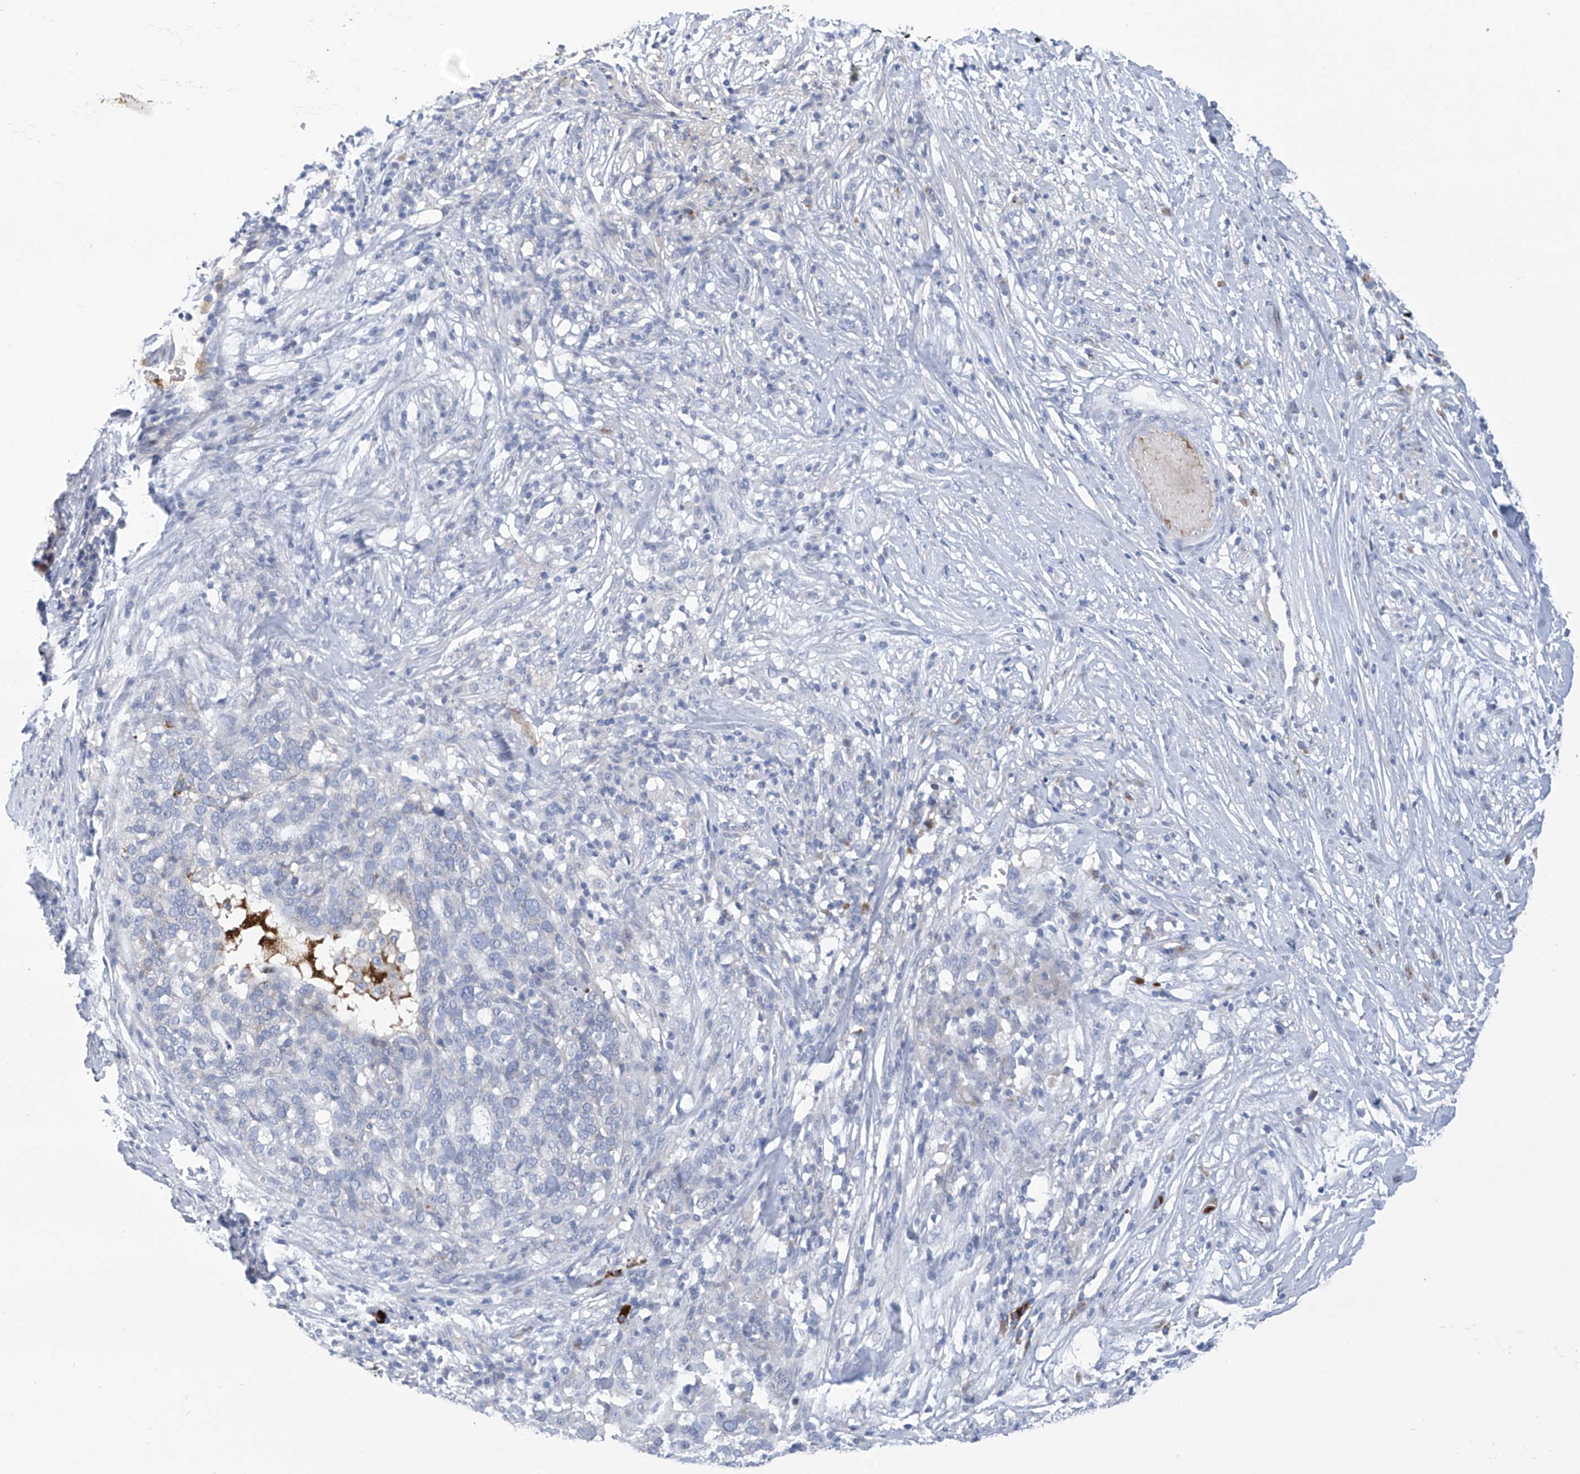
{"staining": {"intensity": "negative", "quantity": "none", "location": "none"}, "tissue": "ovarian cancer", "cell_type": "Tumor cells", "image_type": "cancer", "snomed": [{"axis": "morphology", "description": "Cystadenocarcinoma, serous, NOS"}, {"axis": "topography", "description": "Ovary"}], "caption": "Tumor cells are negative for brown protein staining in ovarian serous cystadenocarcinoma.", "gene": "SLCO4A1", "patient": {"sex": "female", "age": 59}}